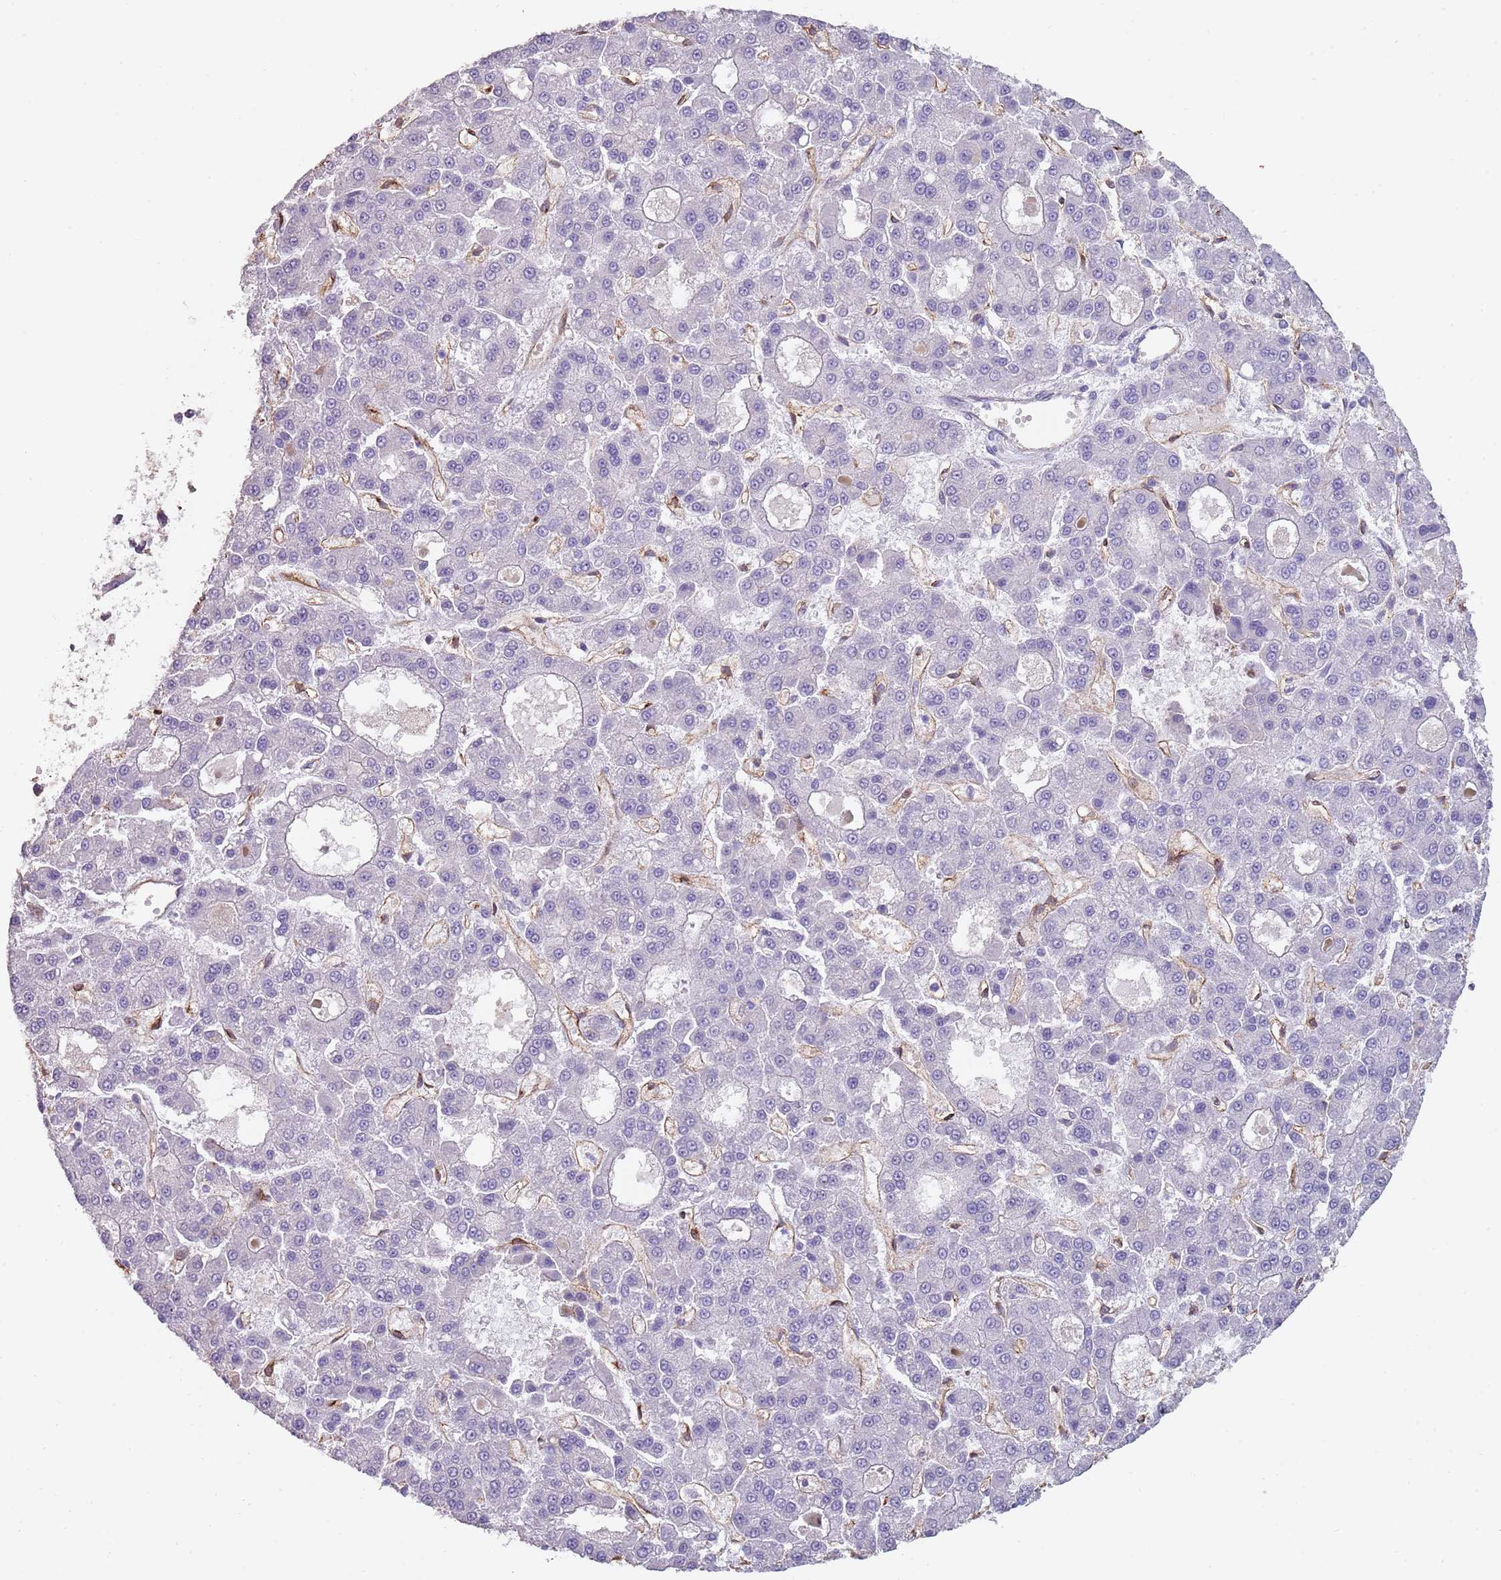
{"staining": {"intensity": "negative", "quantity": "none", "location": "none"}, "tissue": "liver cancer", "cell_type": "Tumor cells", "image_type": "cancer", "snomed": [{"axis": "morphology", "description": "Carcinoma, Hepatocellular, NOS"}, {"axis": "topography", "description": "Liver"}], "caption": "Immunohistochemistry (IHC) histopathology image of neoplastic tissue: human liver hepatocellular carcinoma stained with DAB (3,3'-diaminobenzidine) exhibits no significant protein staining in tumor cells. Brightfield microscopy of immunohistochemistry (IHC) stained with DAB (brown) and hematoxylin (blue), captured at high magnification.", "gene": "NBPF3", "patient": {"sex": "male", "age": 70}}